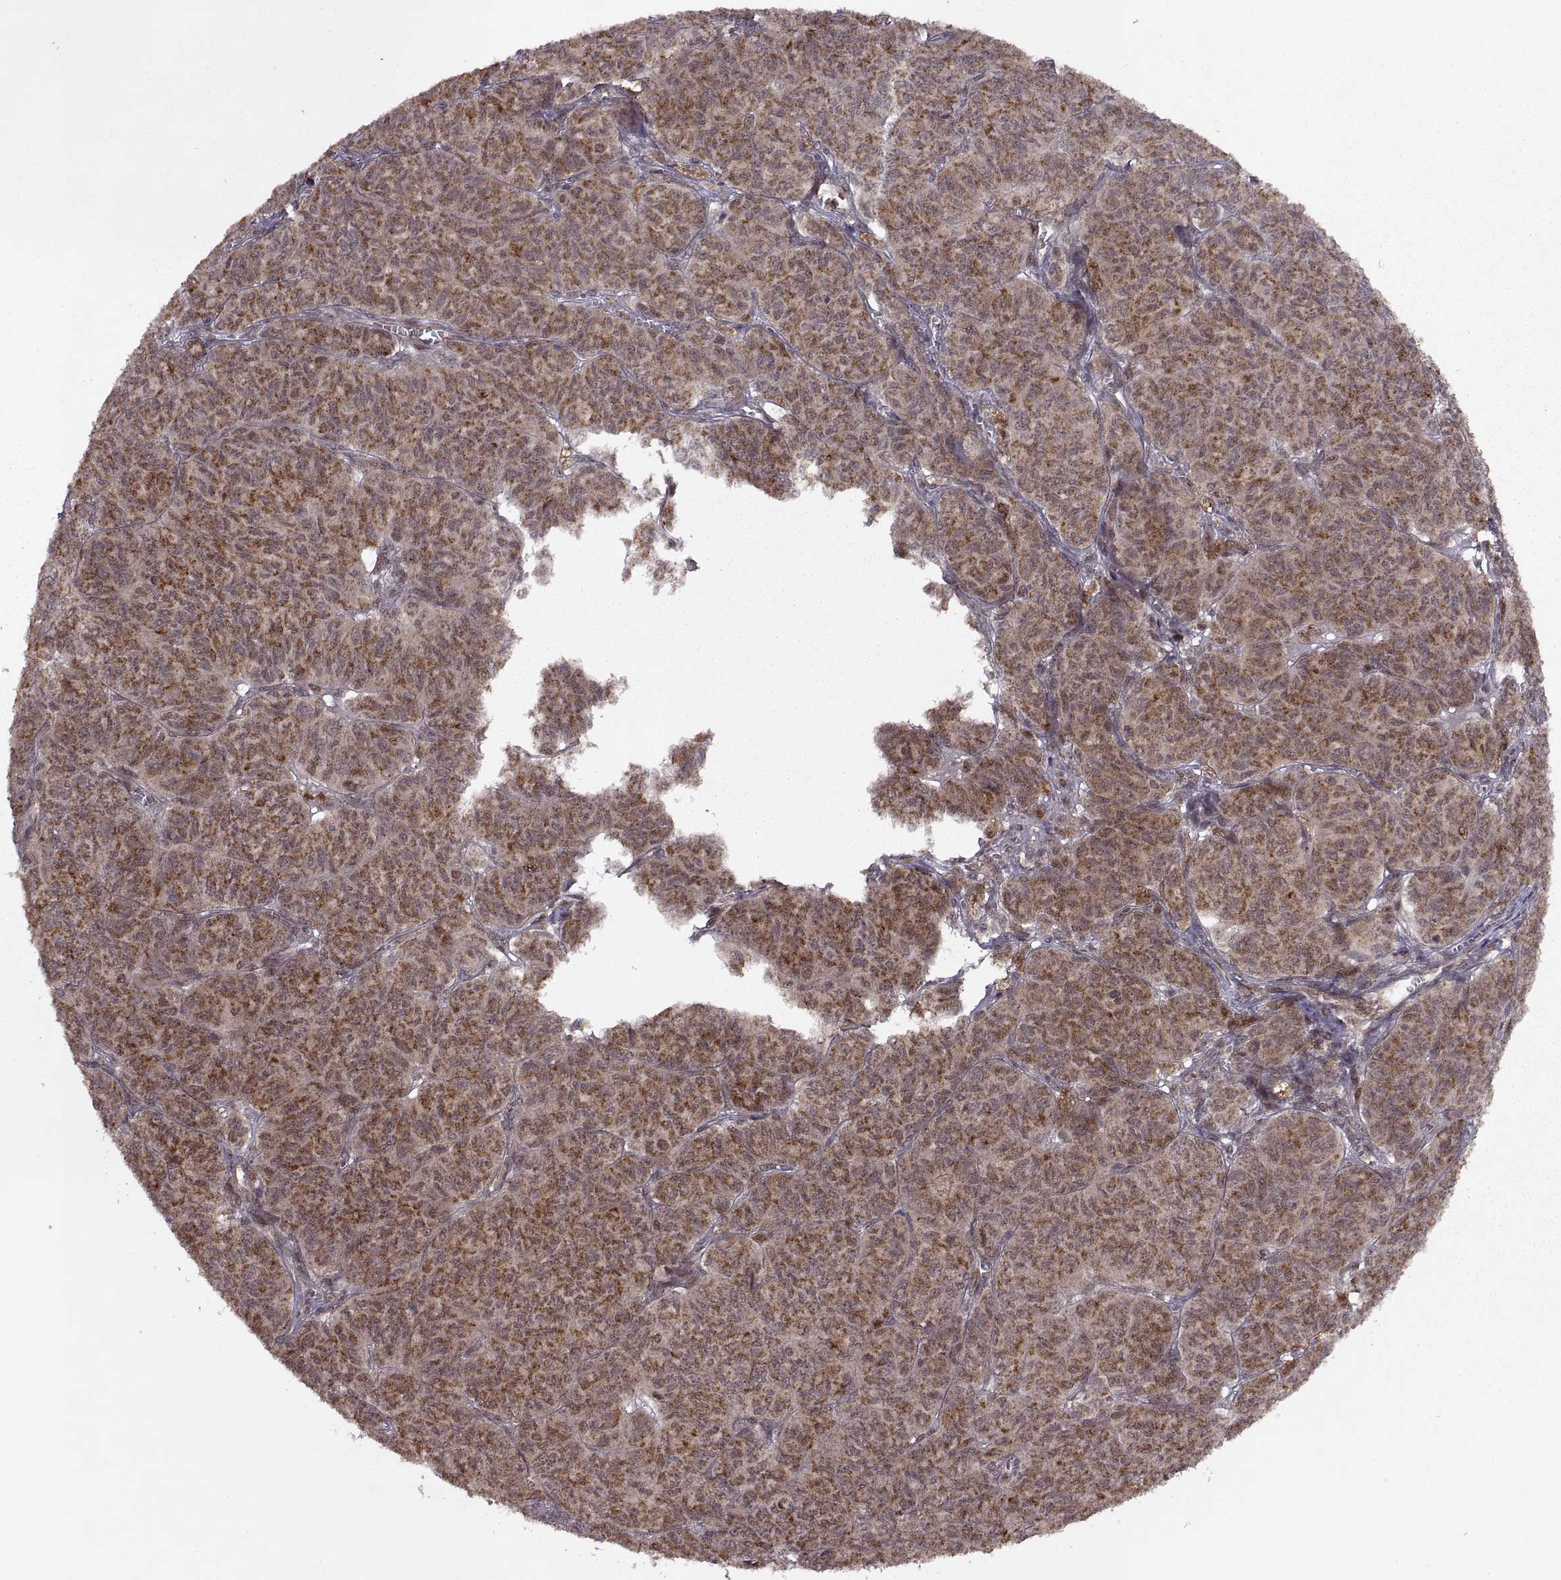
{"staining": {"intensity": "moderate", "quantity": ">75%", "location": "cytoplasmic/membranous"}, "tissue": "ovarian cancer", "cell_type": "Tumor cells", "image_type": "cancer", "snomed": [{"axis": "morphology", "description": "Carcinoma, endometroid"}, {"axis": "topography", "description": "Ovary"}], "caption": "Human ovarian endometroid carcinoma stained with a brown dye reveals moderate cytoplasmic/membranous positive staining in approximately >75% of tumor cells.", "gene": "PTOV1", "patient": {"sex": "female", "age": 80}}